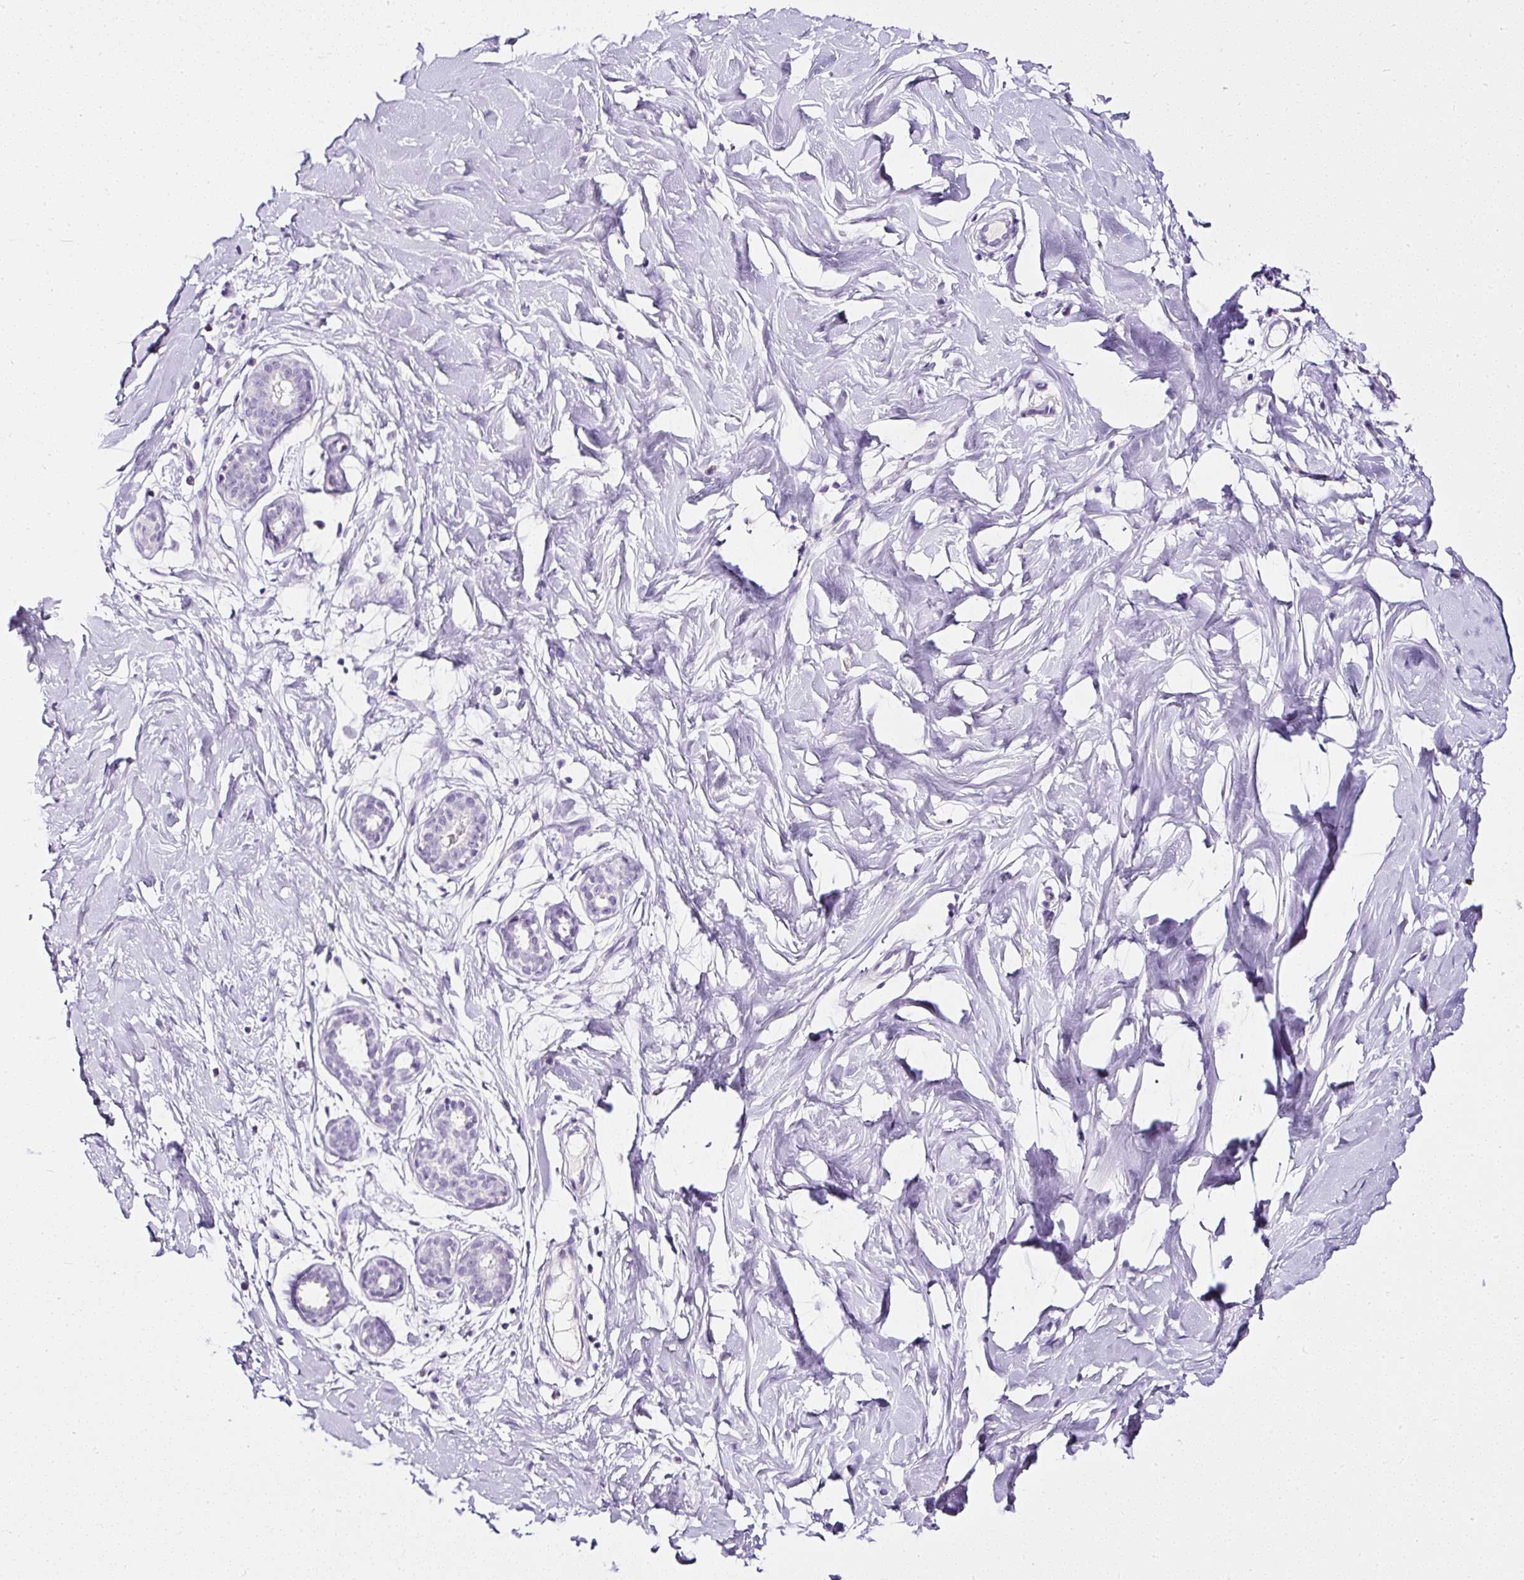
{"staining": {"intensity": "negative", "quantity": "none", "location": "none"}, "tissue": "breast", "cell_type": "Adipocytes", "image_type": "normal", "snomed": [{"axis": "morphology", "description": "Normal tissue, NOS"}, {"axis": "topography", "description": "Breast"}], "caption": "Benign breast was stained to show a protein in brown. There is no significant positivity in adipocytes. (Brightfield microscopy of DAB (3,3'-diaminobenzidine) immunohistochemistry (IHC) at high magnification).", "gene": "ATP2A1", "patient": {"sex": "female", "age": 27}}